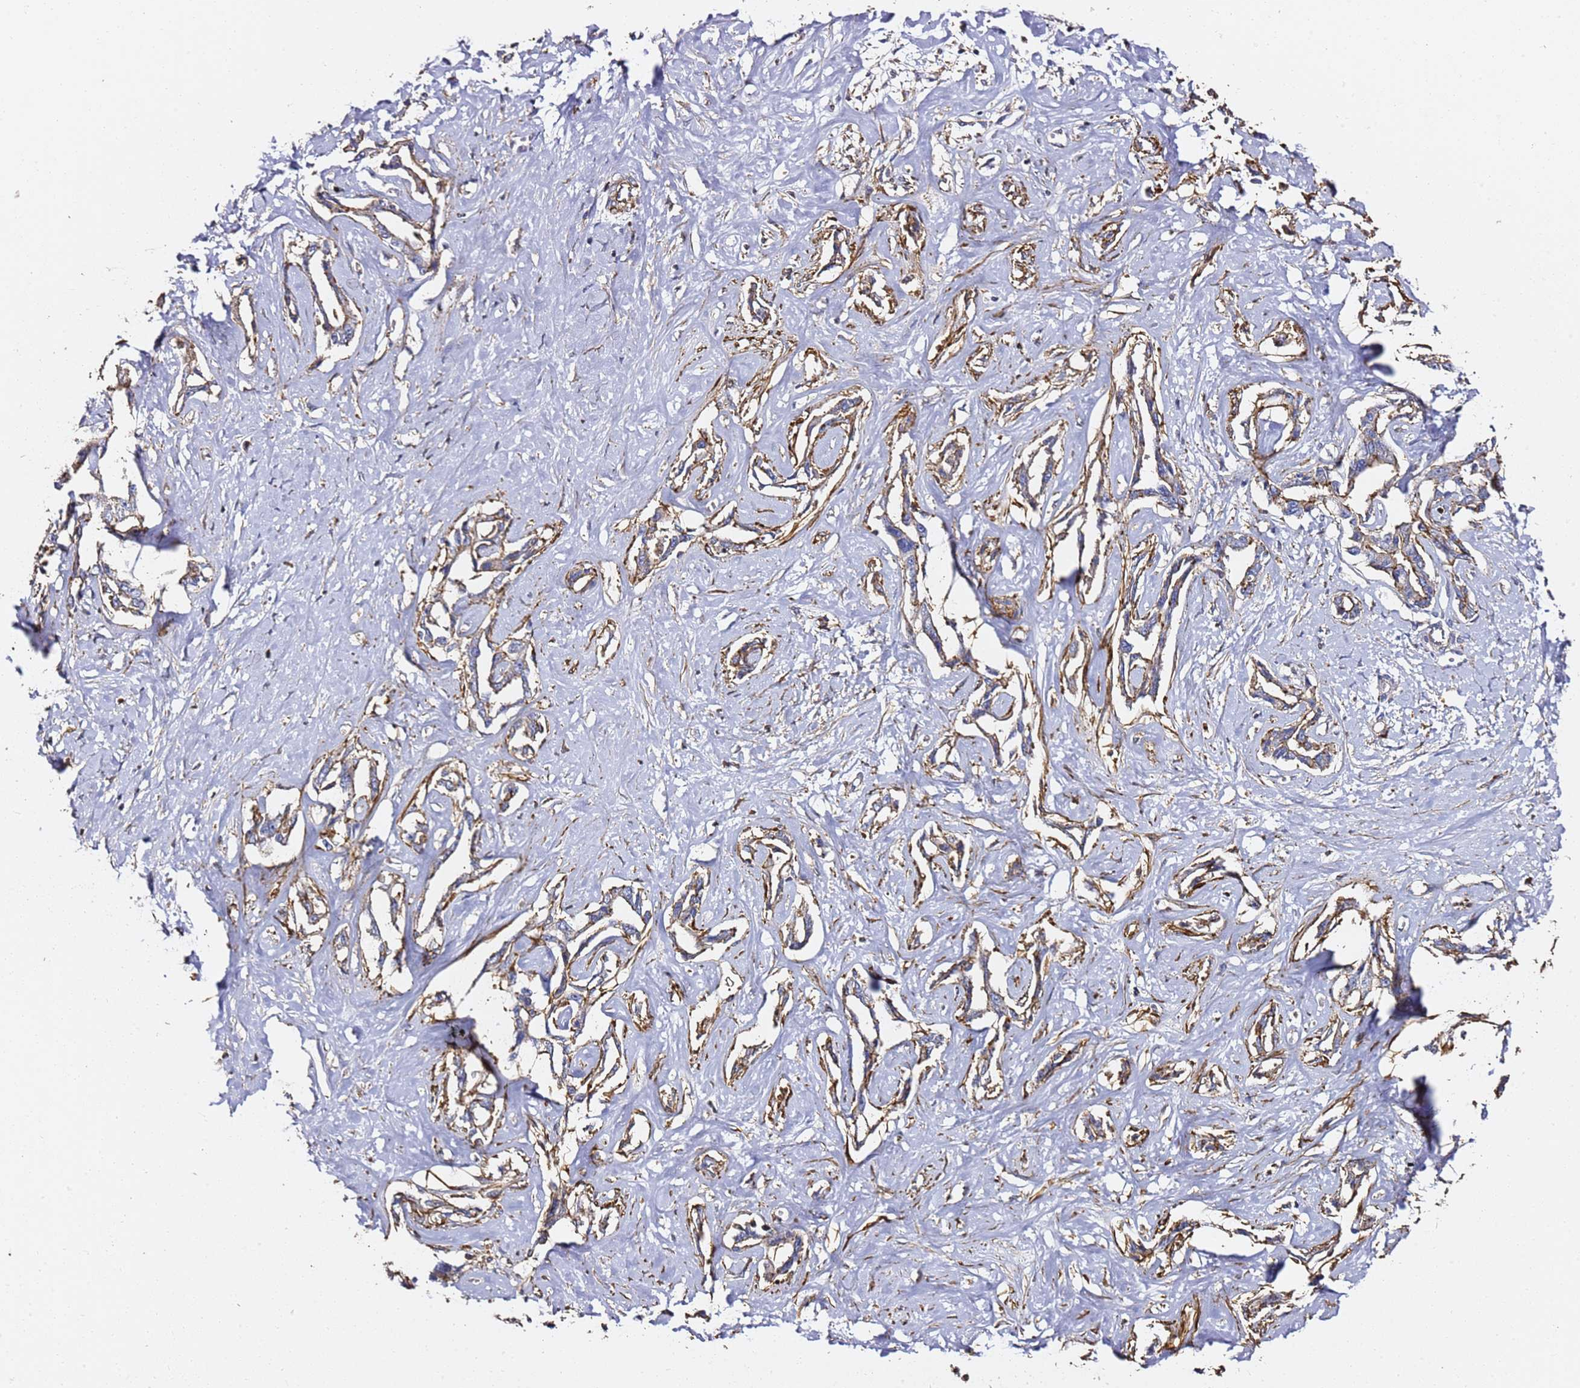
{"staining": {"intensity": "moderate", "quantity": "25%-75%", "location": "cytoplasmic/membranous"}, "tissue": "liver cancer", "cell_type": "Tumor cells", "image_type": "cancer", "snomed": [{"axis": "morphology", "description": "Cholangiocarcinoma"}, {"axis": "topography", "description": "Liver"}], "caption": "A brown stain highlights moderate cytoplasmic/membranous positivity of a protein in human liver cholangiocarcinoma tumor cells.", "gene": "ZFP36L2", "patient": {"sex": "male", "age": 59}}